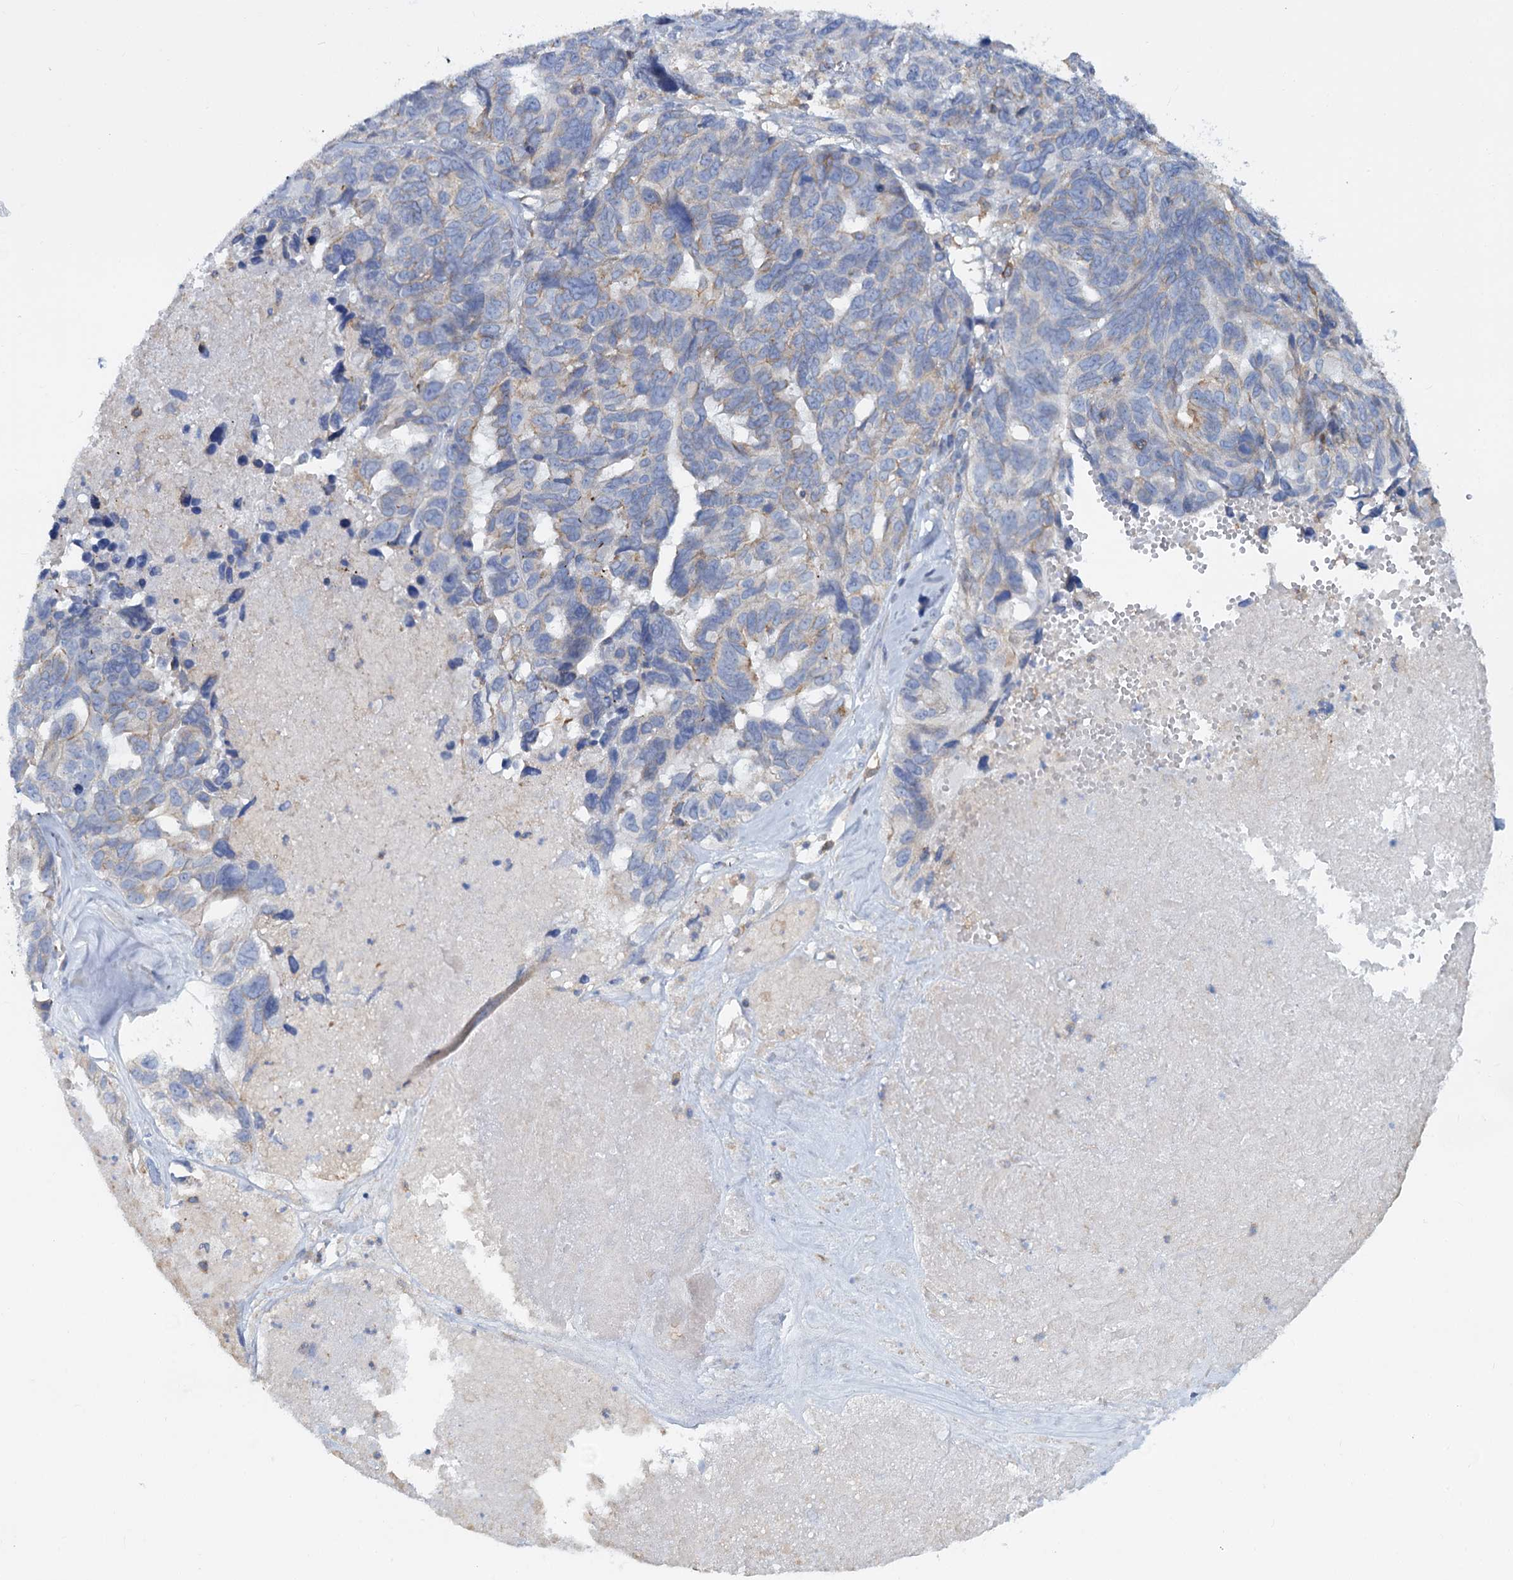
{"staining": {"intensity": "weak", "quantity": "<25%", "location": "cytoplasmic/membranous"}, "tissue": "ovarian cancer", "cell_type": "Tumor cells", "image_type": "cancer", "snomed": [{"axis": "morphology", "description": "Cystadenocarcinoma, serous, NOS"}, {"axis": "topography", "description": "Ovary"}], "caption": "Histopathology image shows no protein staining in tumor cells of ovarian cancer tissue.", "gene": "LRCH4", "patient": {"sex": "female", "age": 79}}